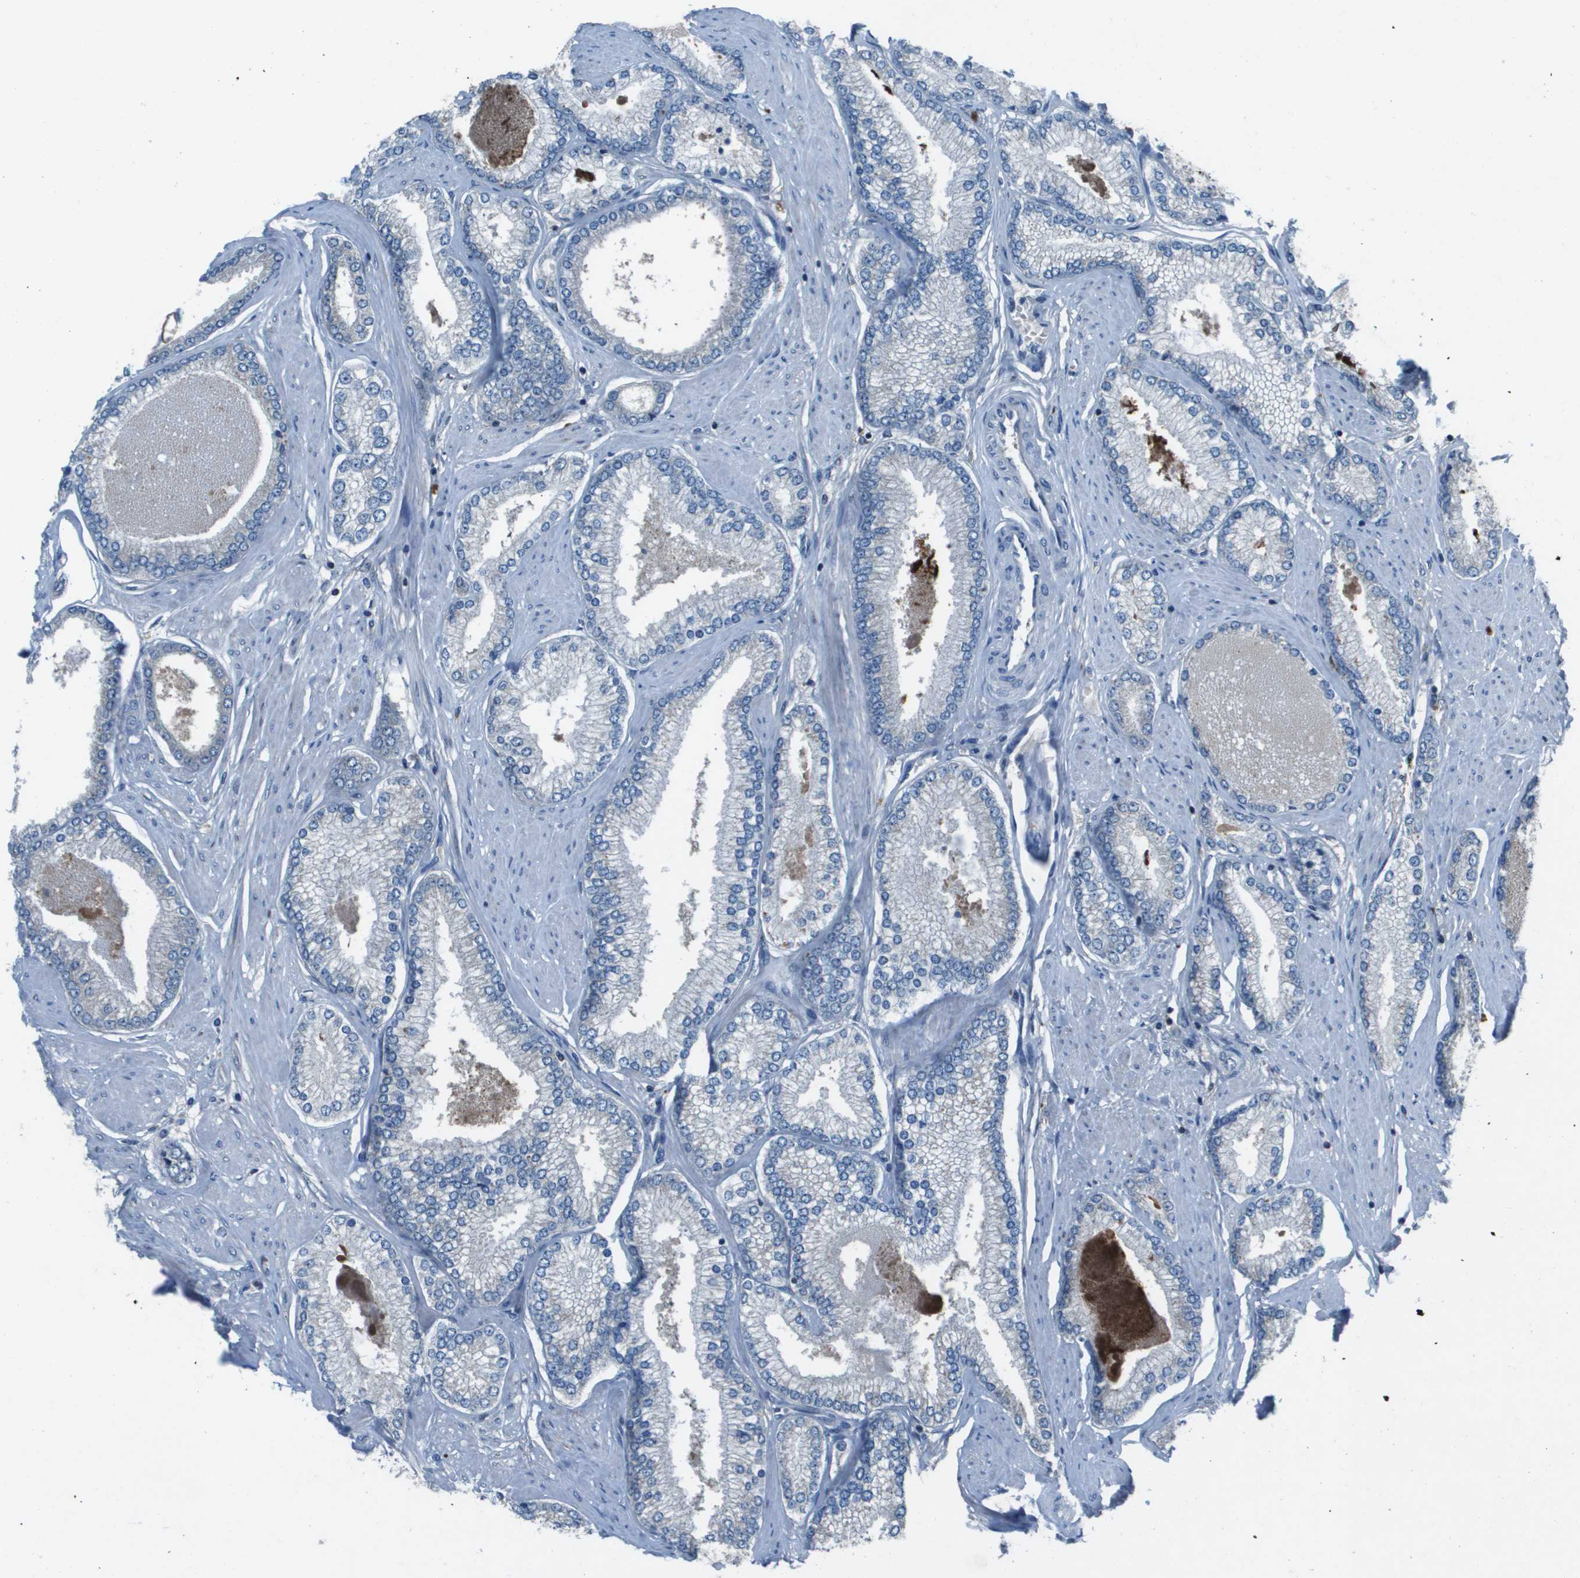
{"staining": {"intensity": "negative", "quantity": "none", "location": "none"}, "tissue": "prostate cancer", "cell_type": "Tumor cells", "image_type": "cancer", "snomed": [{"axis": "morphology", "description": "Adenocarcinoma, High grade"}, {"axis": "topography", "description": "Prostate"}], "caption": "The photomicrograph exhibits no staining of tumor cells in adenocarcinoma (high-grade) (prostate).", "gene": "CAMK4", "patient": {"sex": "male", "age": 61}}